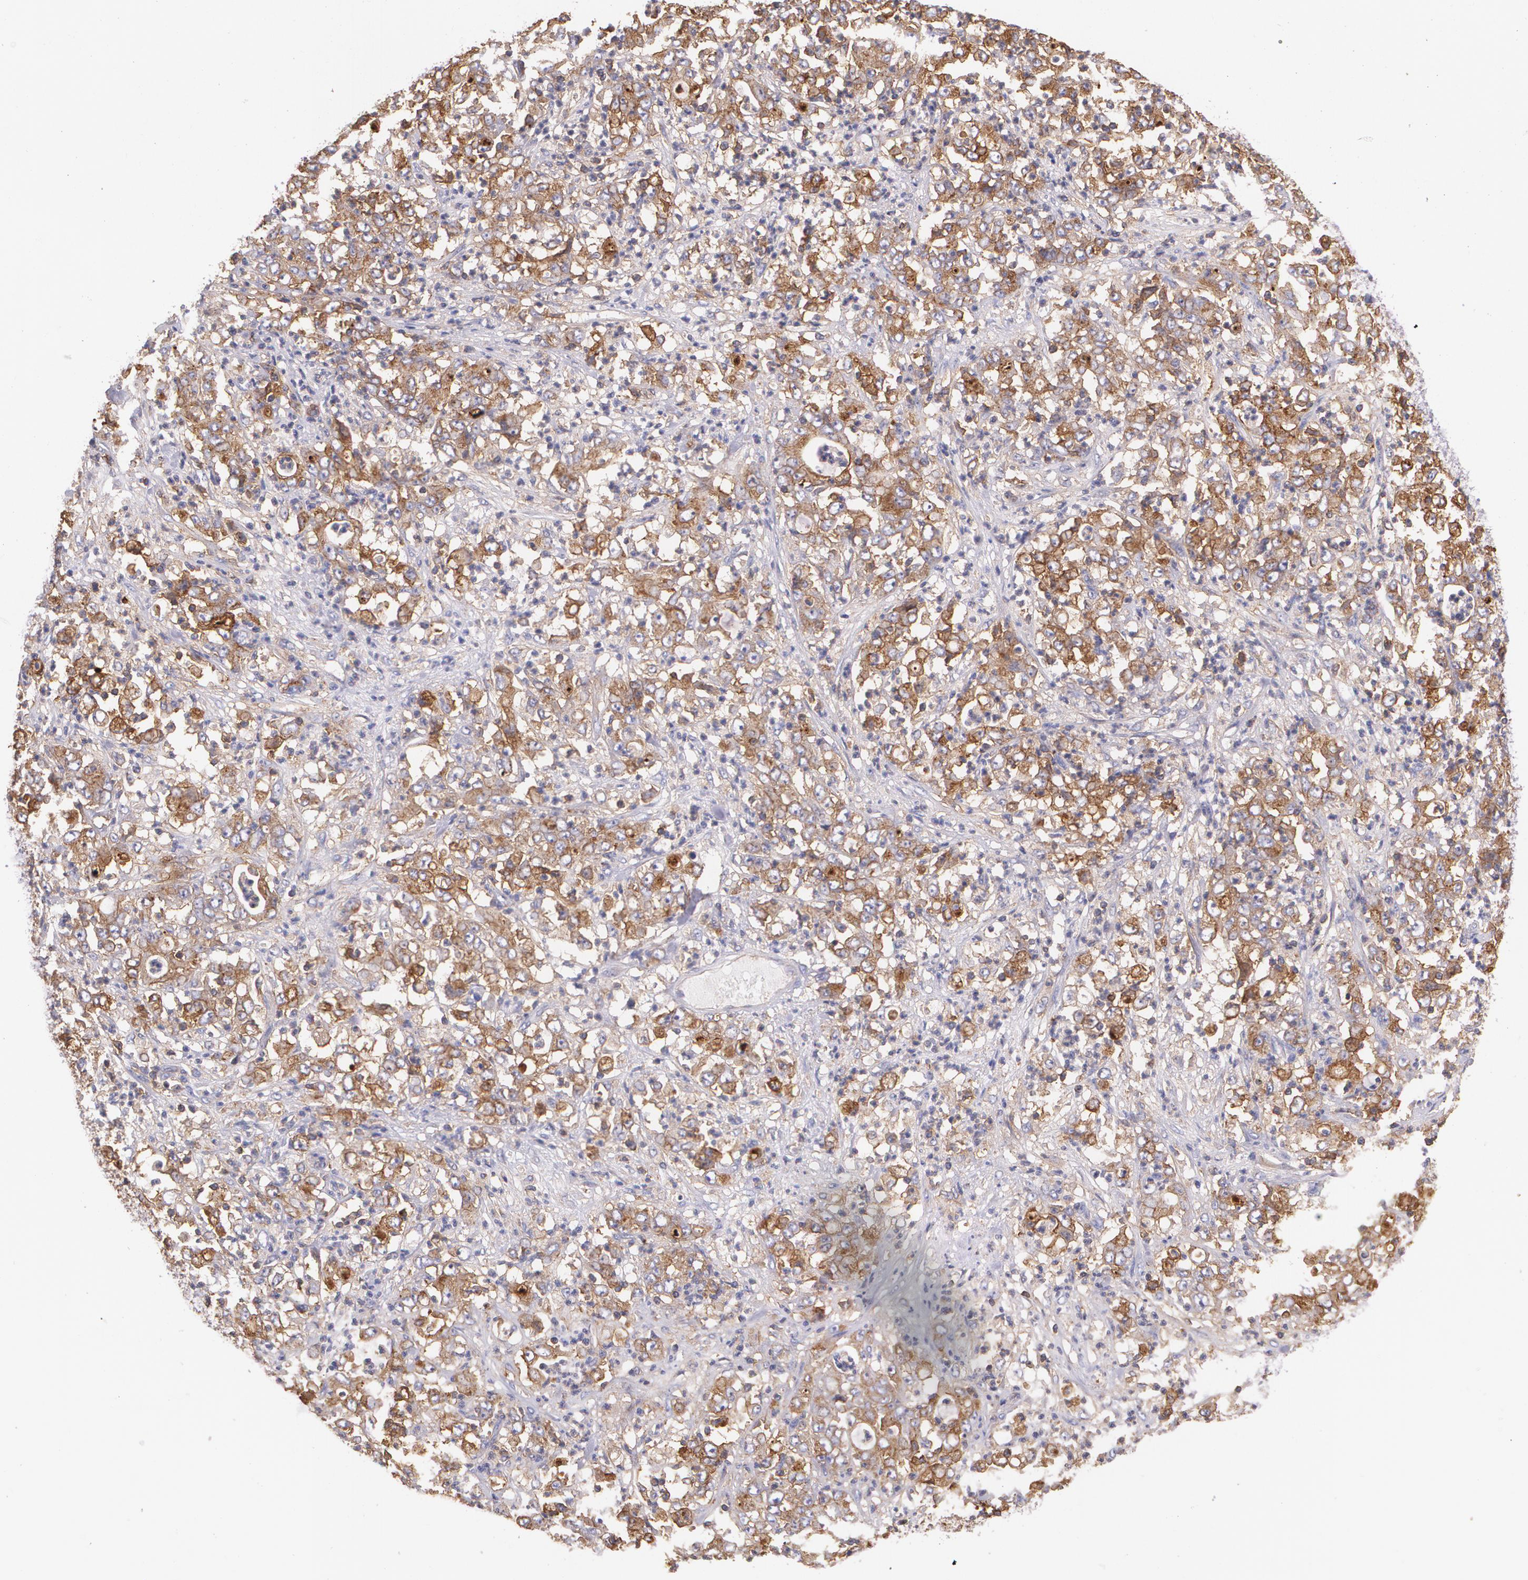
{"staining": {"intensity": "moderate", "quantity": "25%-75%", "location": "cytoplasmic/membranous"}, "tissue": "stomach cancer", "cell_type": "Tumor cells", "image_type": "cancer", "snomed": [{"axis": "morphology", "description": "Adenocarcinoma, NOS"}, {"axis": "topography", "description": "Stomach, lower"}], "caption": "Human stomach cancer (adenocarcinoma) stained for a protein (brown) reveals moderate cytoplasmic/membranous positive staining in about 25%-75% of tumor cells.", "gene": "B2M", "patient": {"sex": "female", "age": 71}}